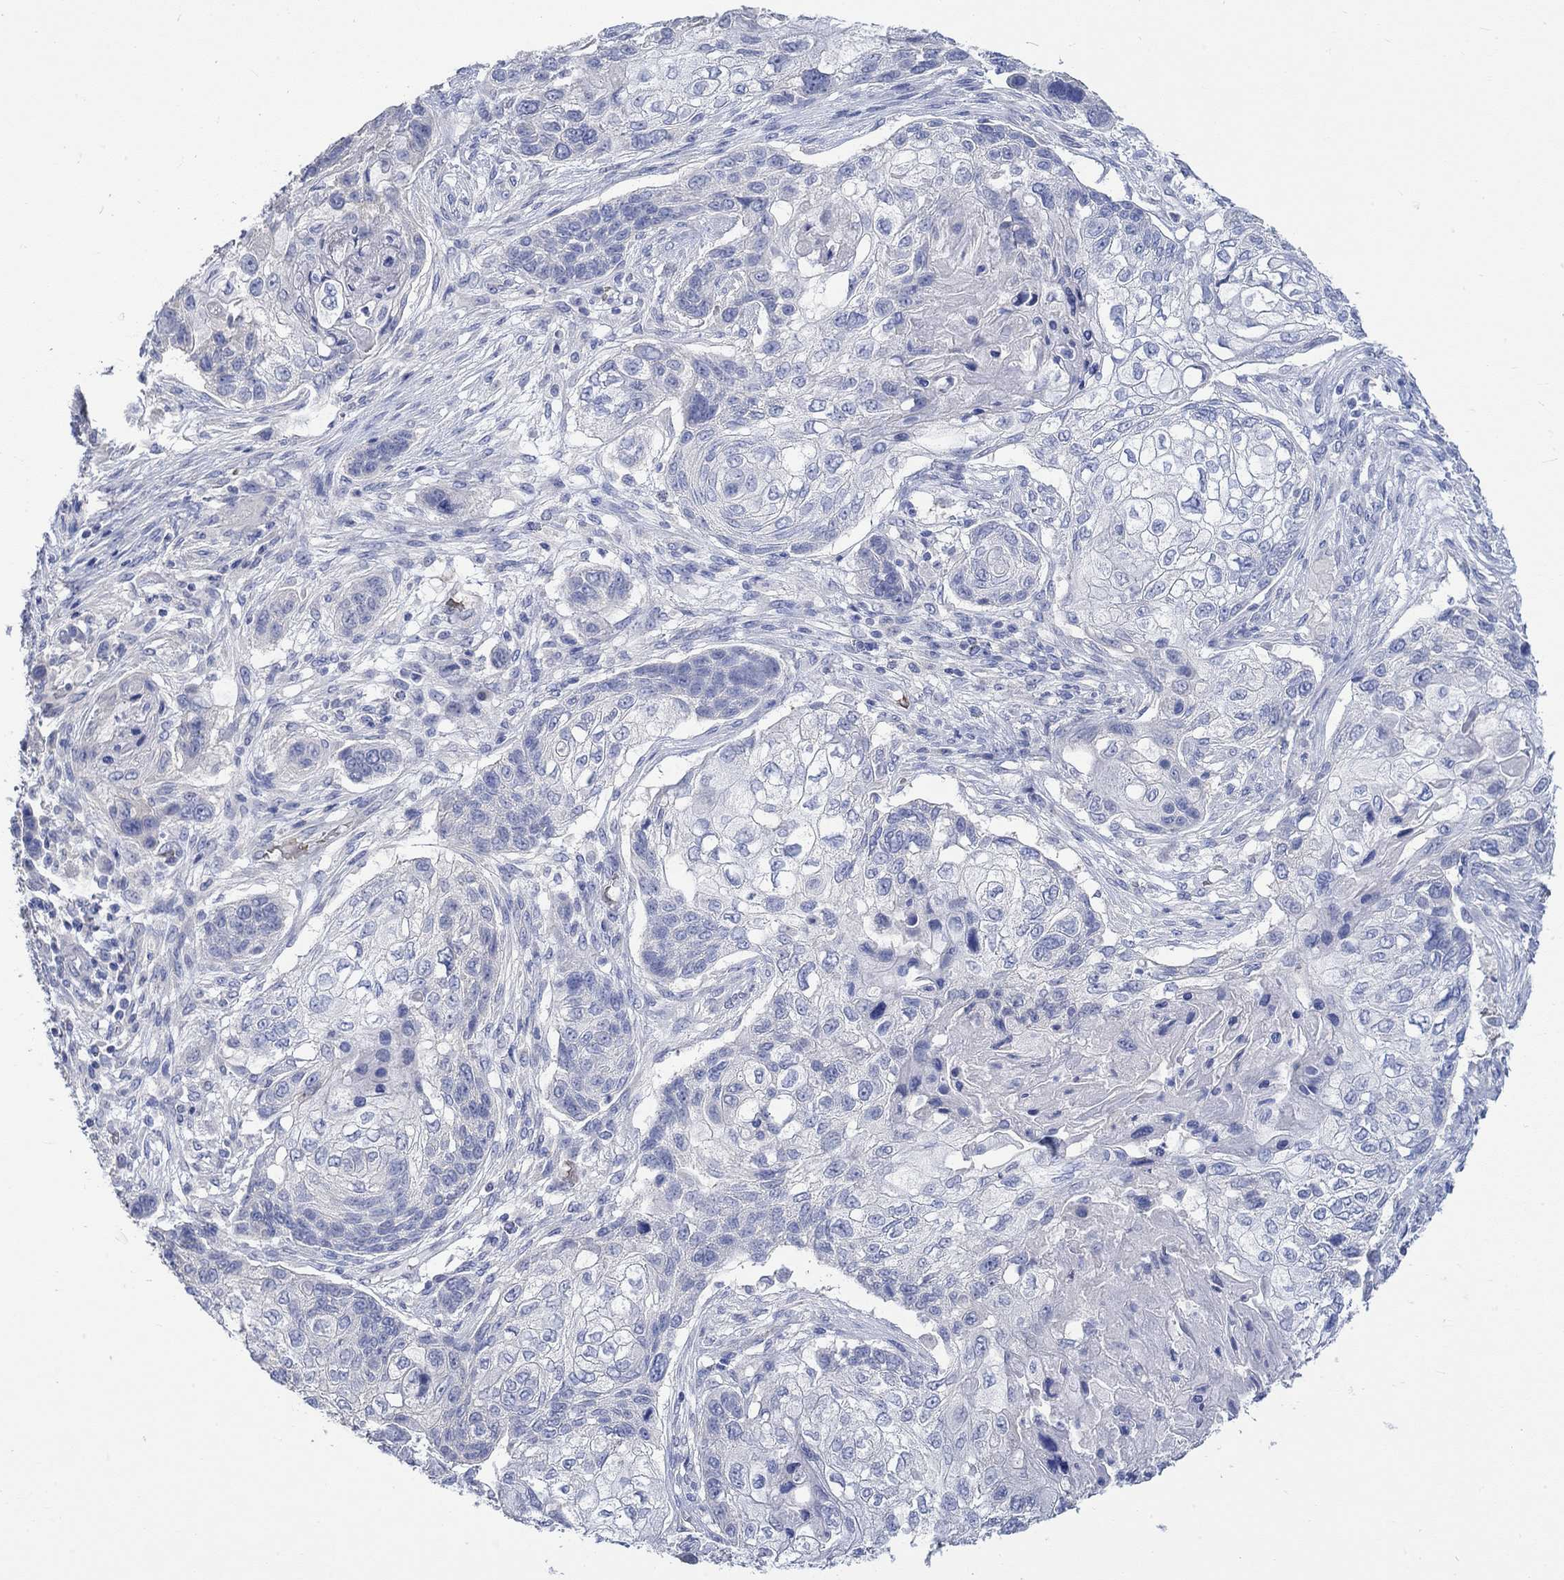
{"staining": {"intensity": "negative", "quantity": "none", "location": "none"}, "tissue": "lung cancer", "cell_type": "Tumor cells", "image_type": "cancer", "snomed": [{"axis": "morphology", "description": "Normal tissue, NOS"}, {"axis": "morphology", "description": "Squamous cell carcinoma, NOS"}, {"axis": "topography", "description": "Bronchus"}, {"axis": "topography", "description": "Lung"}], "caption": "Tumor cells are negative for brown protein staining in lung cancer.", "gene": "KCNA1", "patient": {"sex": "male", "age": 69}}